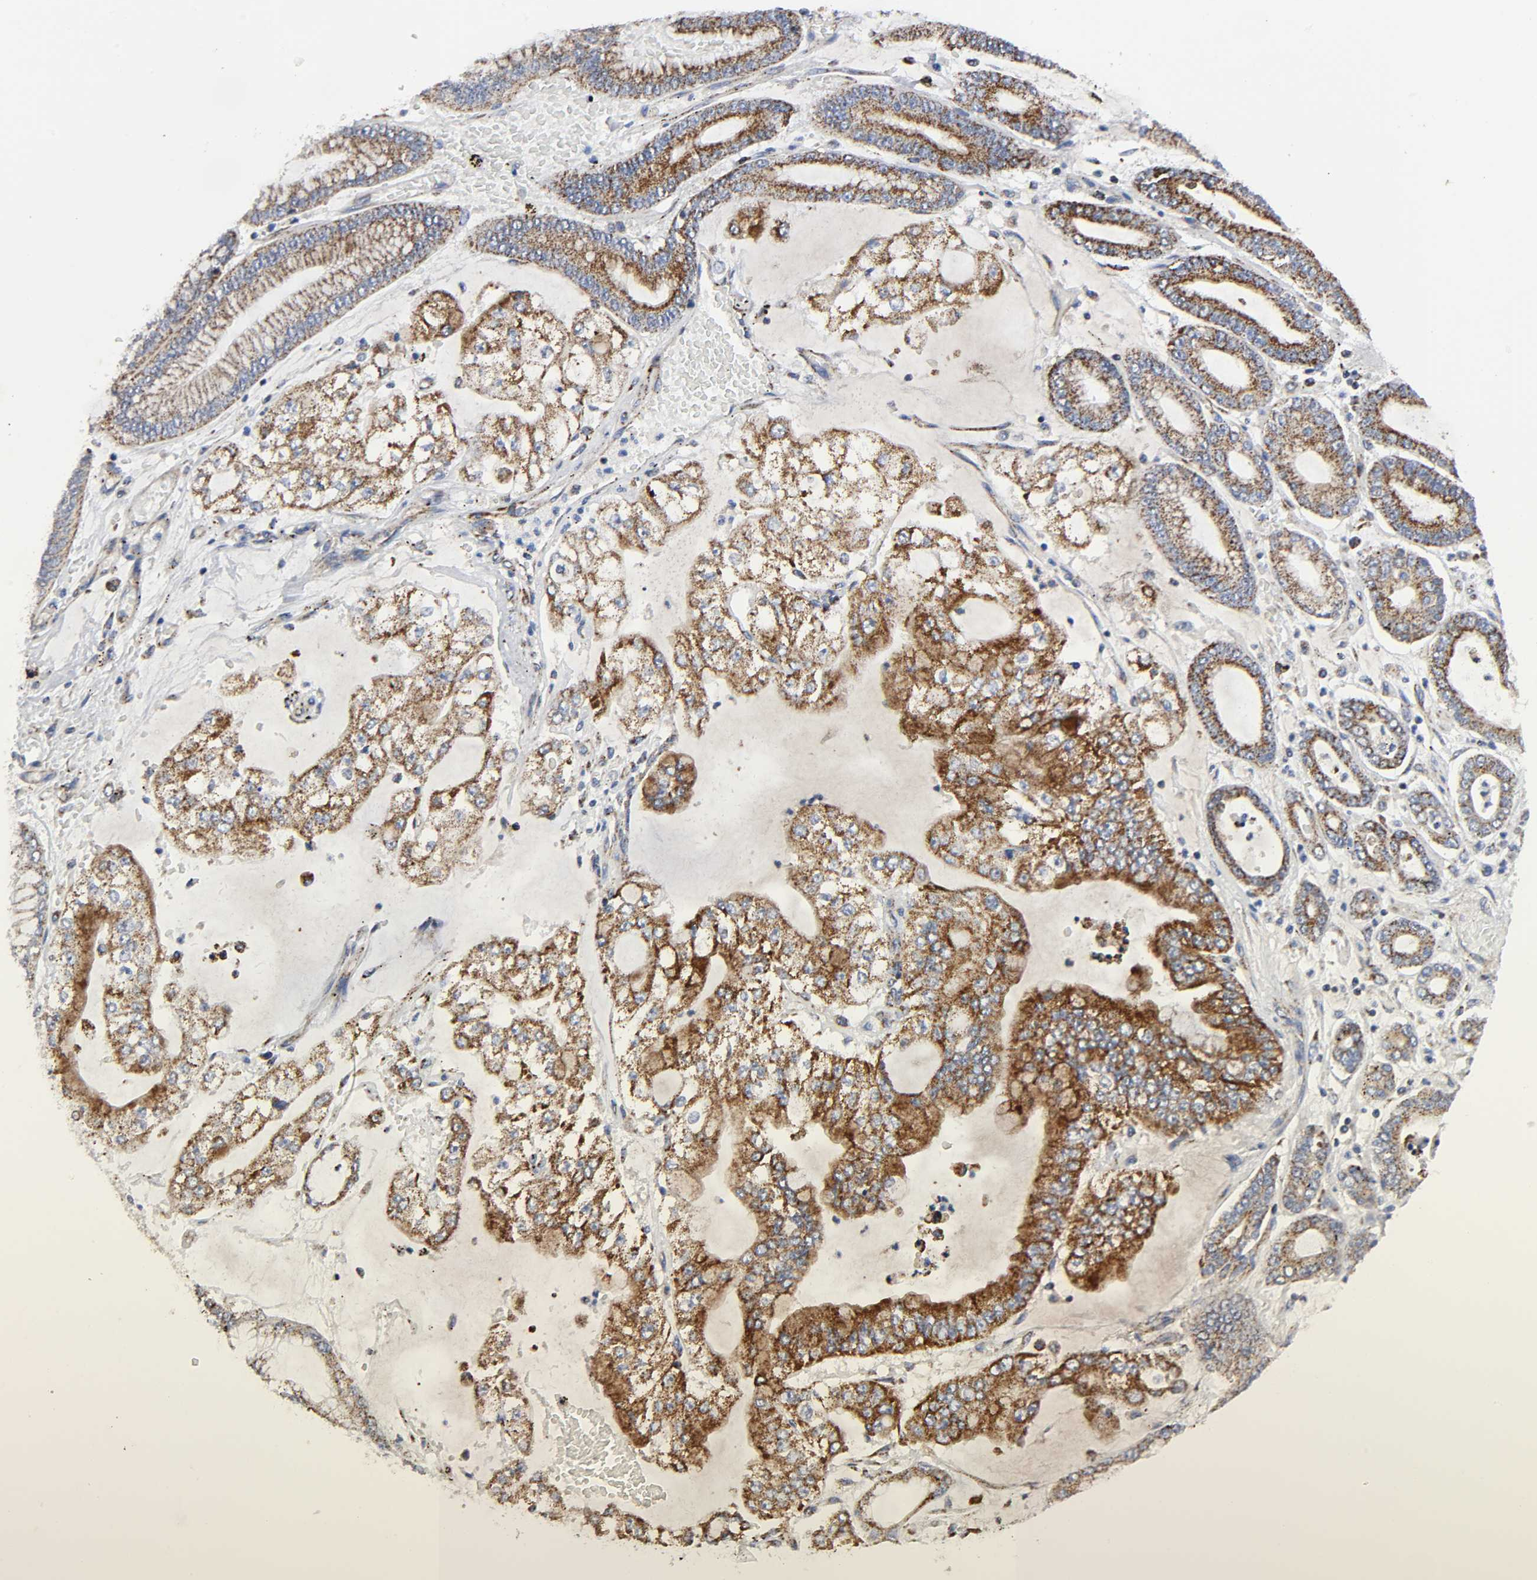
{"staining": {"intensity": "moderate", "quantity": "25%-75%", "location": "cytoplasmic/membranous"}, "tissue": "stomach cancer", "cell_type": "Tumor cells", "image_type": "cancer", "snomed": [{"axis": "morphology", "description": "Normal tissue, NOS"}, {"axis": "morphology", "description": "Adenocarcinoma, NOS"}, {"axis": "topography", "description": "Stomach, upper"}, {"axis": "topography", "description": "Stomach"}], "caption": "This micrograph shows immunohistochemistry staining of adenocarcinoma (stomach), with medium moderate cytoplasmic/membranous positivity in about 25%-75% of tumor cells.", "gene": "AOPEP", "patient": {"sex": "male", "age": 76}}